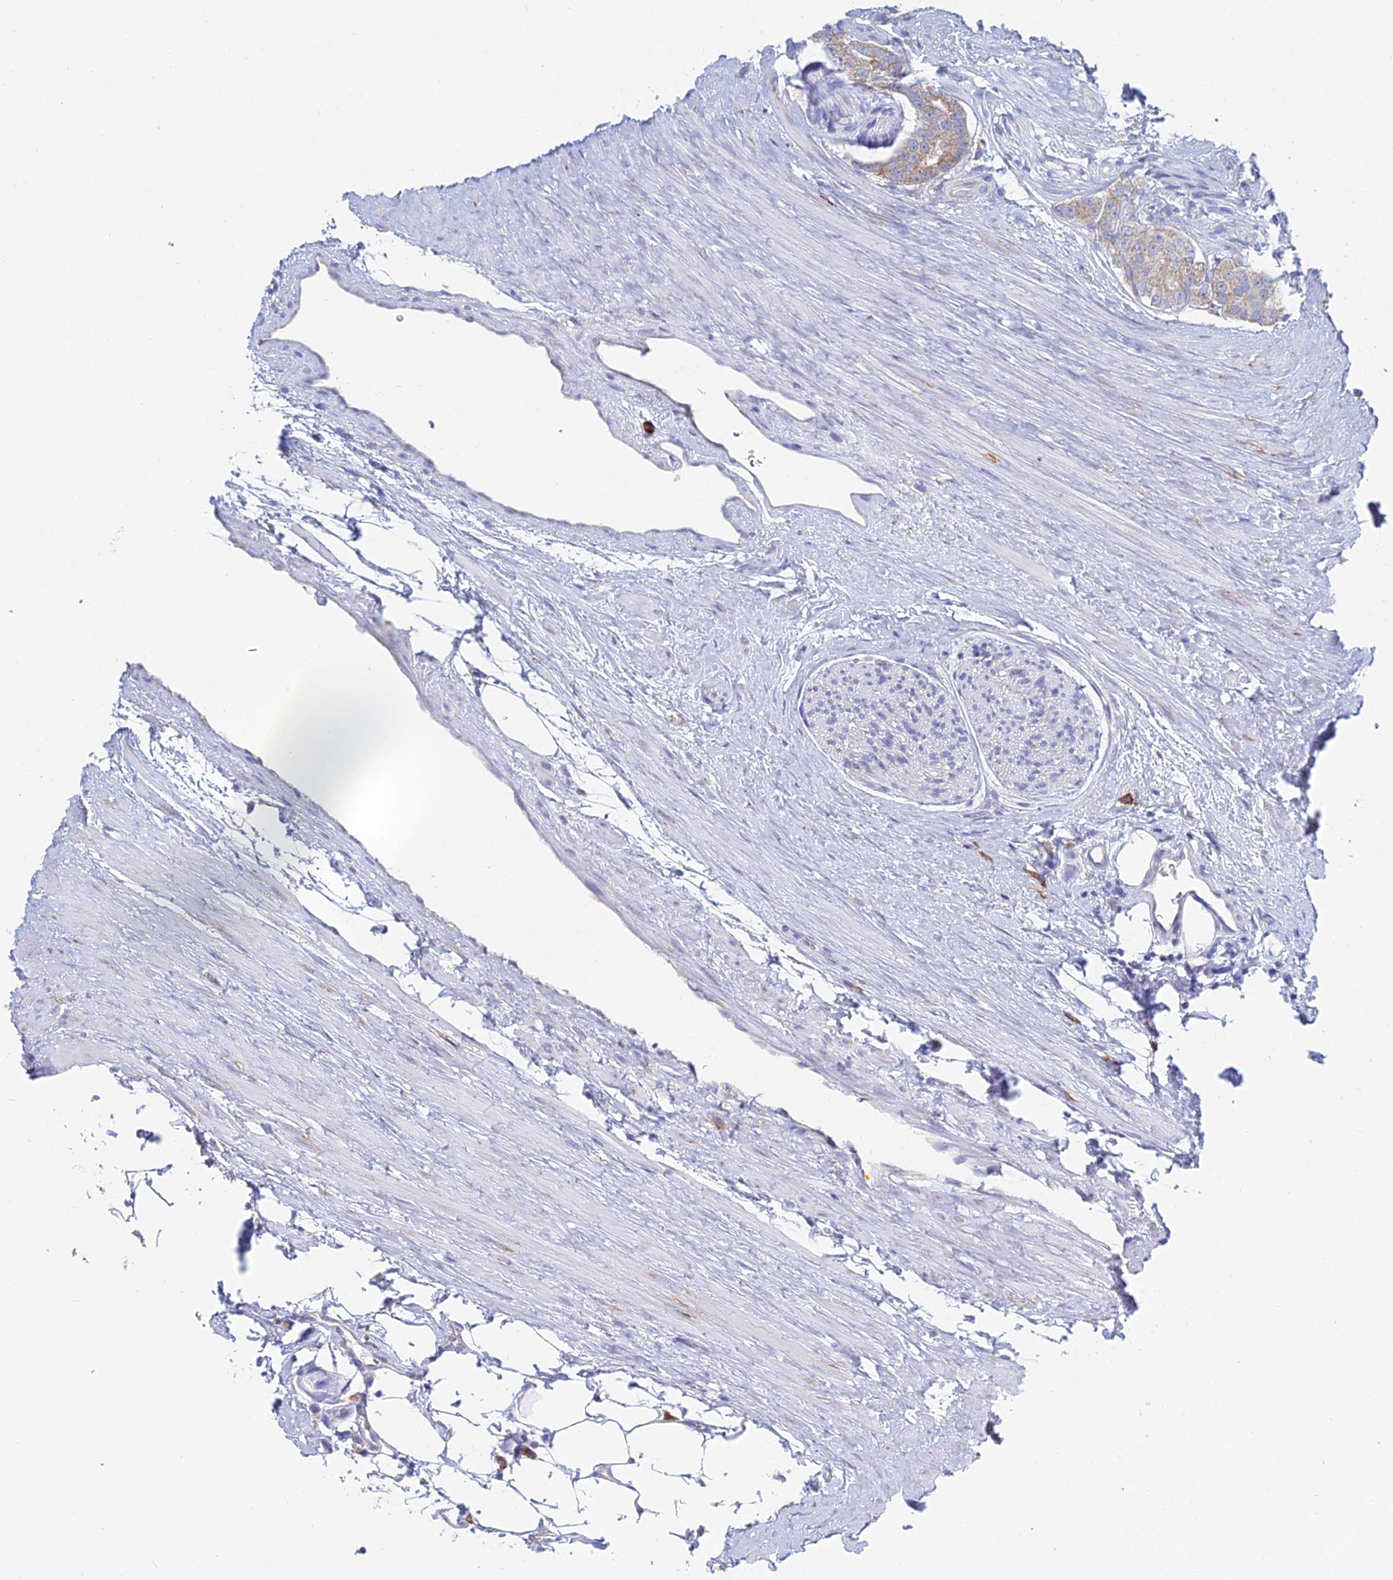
{"staining": {"intensity": "moderate", "quantity": "<25%", "location": "cytoplasmic/membranous"}, "tissue": "prostate cancer", "cell_type": "Tumor cells", "image_type": "cancer", "snomed": [{"axis": "morphology", "description": "Adenocarcinoma, High grade"}, {"axis": "topography", "description": "Prostate"}], "caption": "Immunohistochemical staining of high-grade adenocarcinoma (prostate) shows low levels of moderate cytoplasmic/membranous expression in about <25% of tumor cells.", "gene": "CRACR2B", "patient": {"sex": "male", "age": 49}}